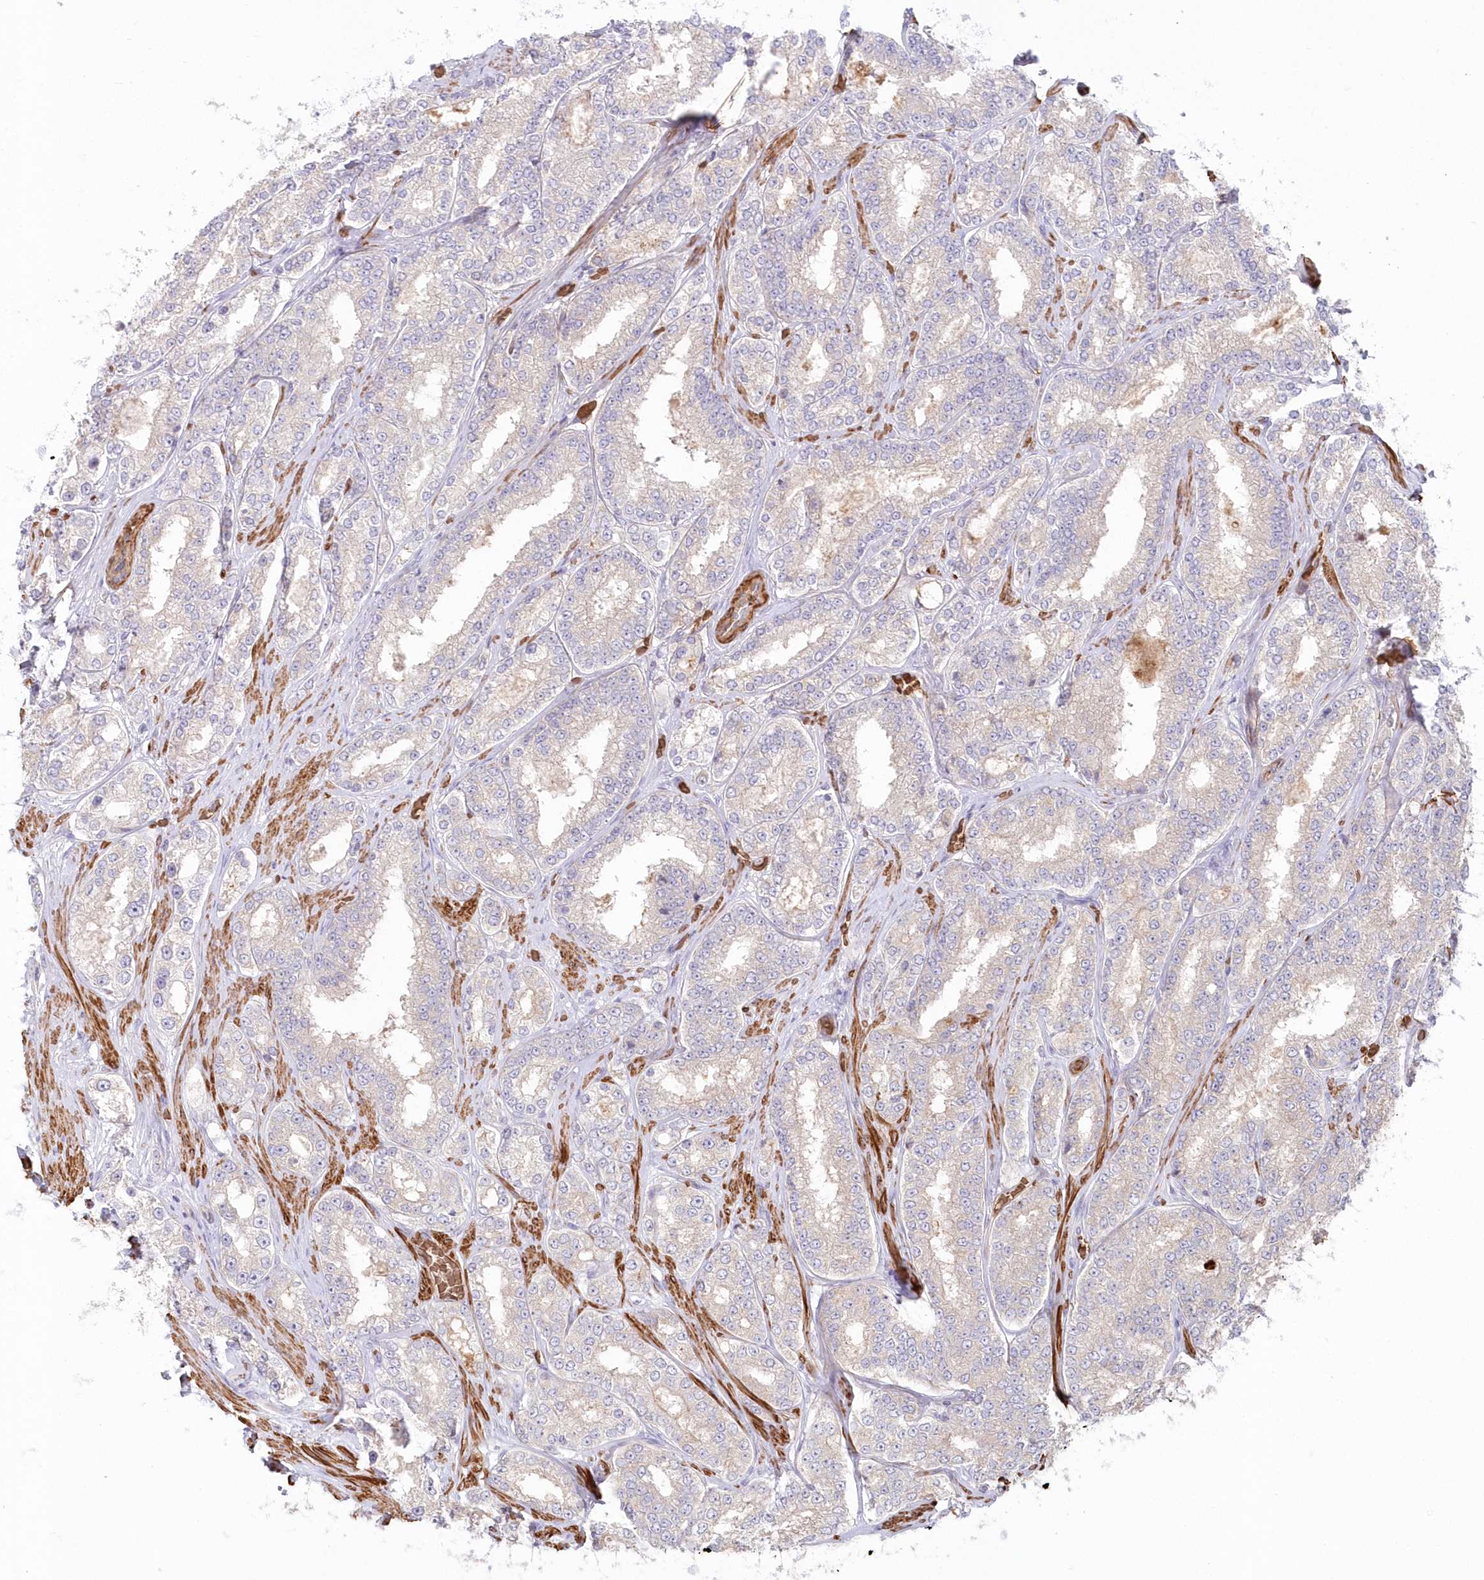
{"staining": {"intensity": "negative", "quantity": "none", "location": "none"}, "tissue": "prostate cancer", "cell_type": "Tumor cells", "image_type": "cancer", "snomed": [{"axis": "morphology", "description": "Normal tissue, NOS"}, {"axis": "morphology", "description": "Adenocarcinoma, High grade"}, {"axis": "topography", "description": "Prostate"}], "caption": "DAB (3,3'-diaminobenzidine) immunohistochemical staining of human high-grade adenocarcinoma (prostate) displays no significant positivity in tumor cells.", "gene": "SERINC1", "patient": {"sex": "male", "age": 83}}